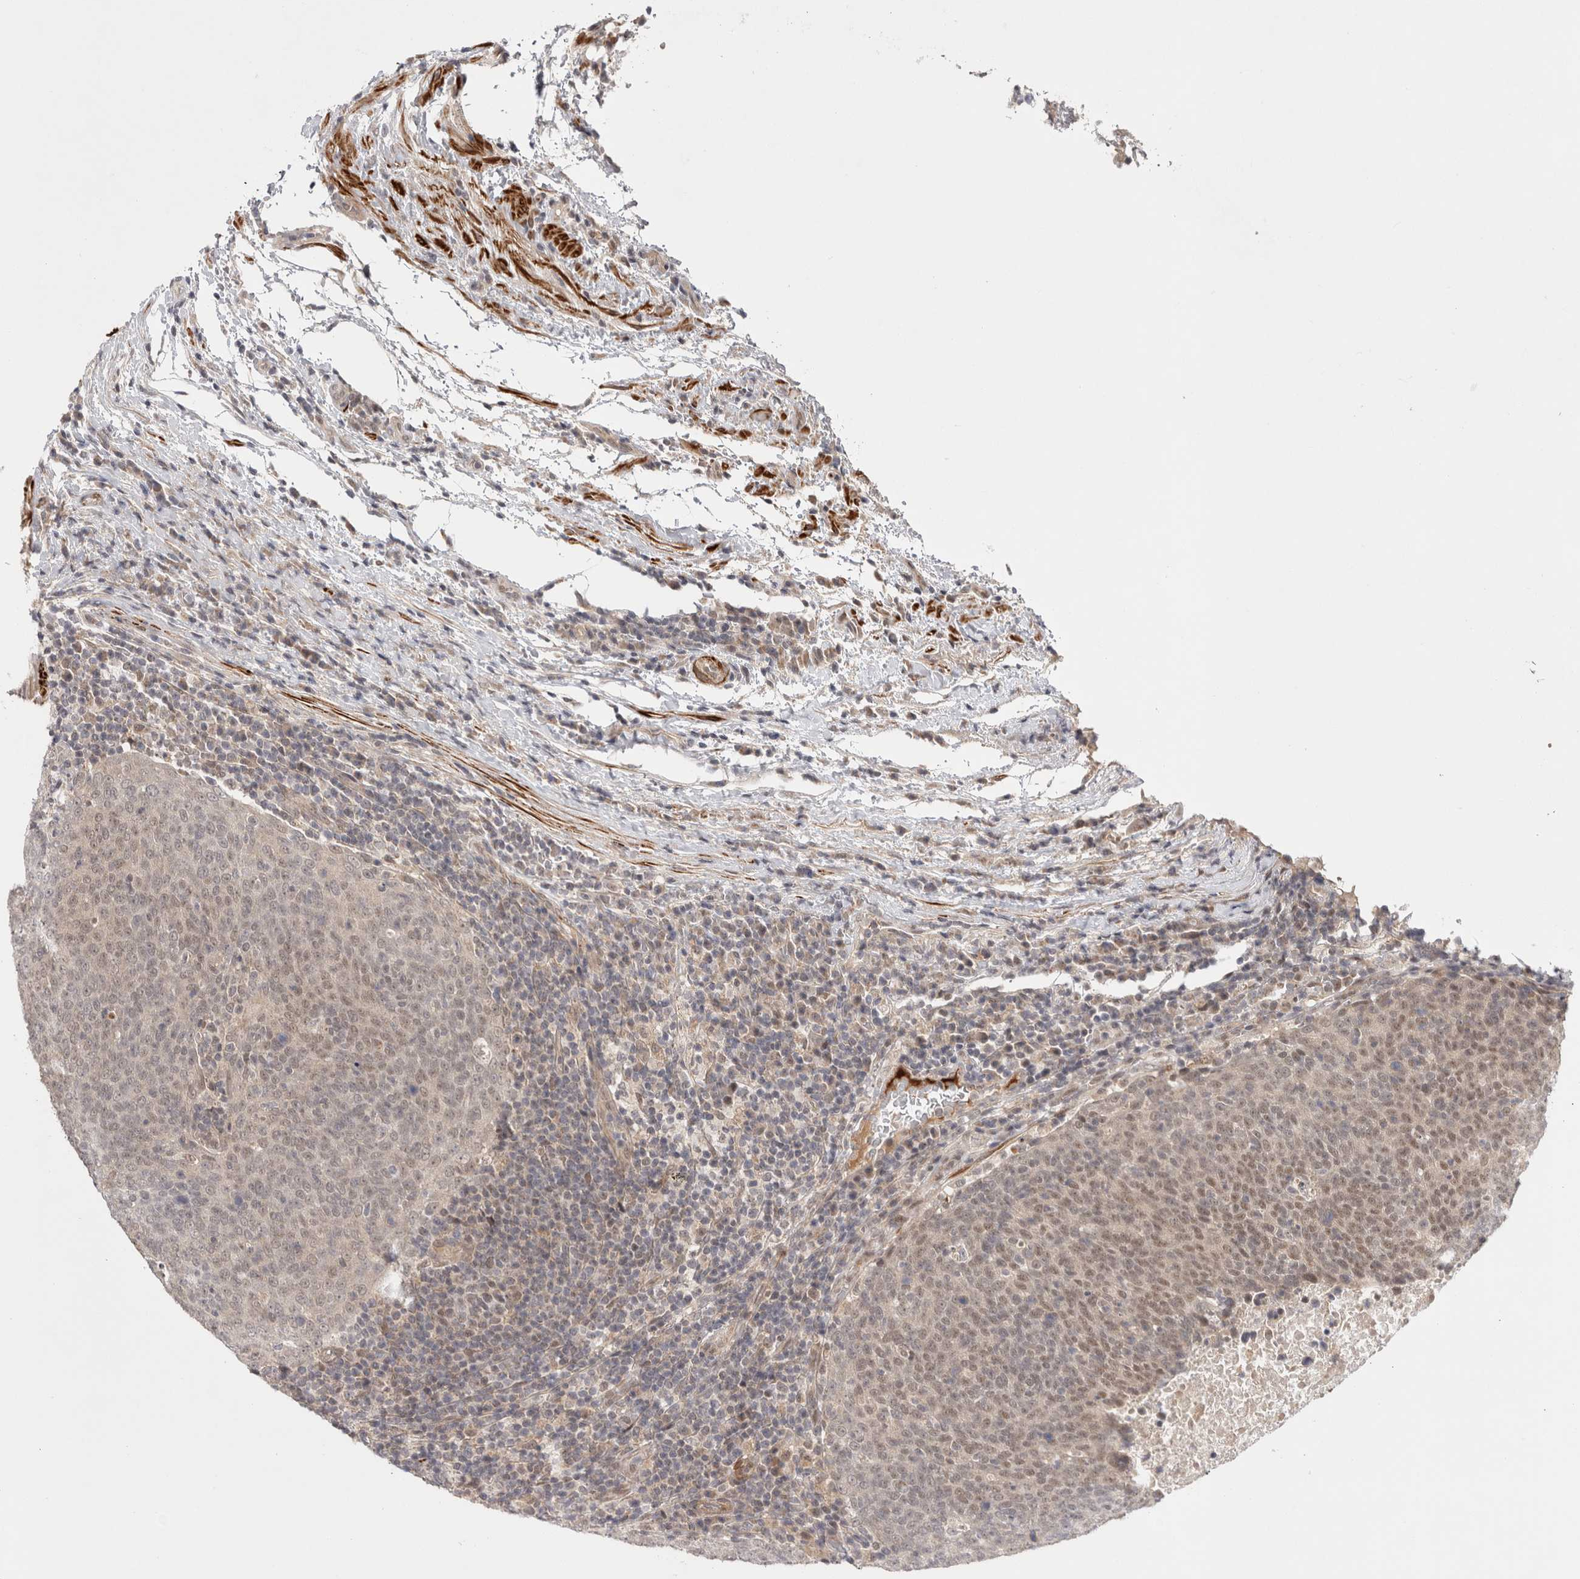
{"staining": {"intensity": "moderate", "quantity": ">75%", "location": "cytoplasmic/membranous,nuclear"}, "tissue": "head and neck cancer", "cell_type": "Tumor cells", "image_type": "cancer", "snomed": [{"axis": "morphology", "description": "Squamous cell carcinoma, NOS"}, {"axis": "morphology", "description": "Squamous cell carcinoma, metastatic, NOS"}, {"axis": "topography", "description": "Lymph node"}, {"axis": "topography", "description": "Head-Neck"}], "caption": "Head and neck cancer (metastatic squamous cell carcinoma) stained for a protein (brown) exhibits moderate cytoplasmic/membranous and nuclear positive staining in about >75% of tumor cells.", "gene": "ZNF318", "patient": {"sex": "male", "age": 62}}